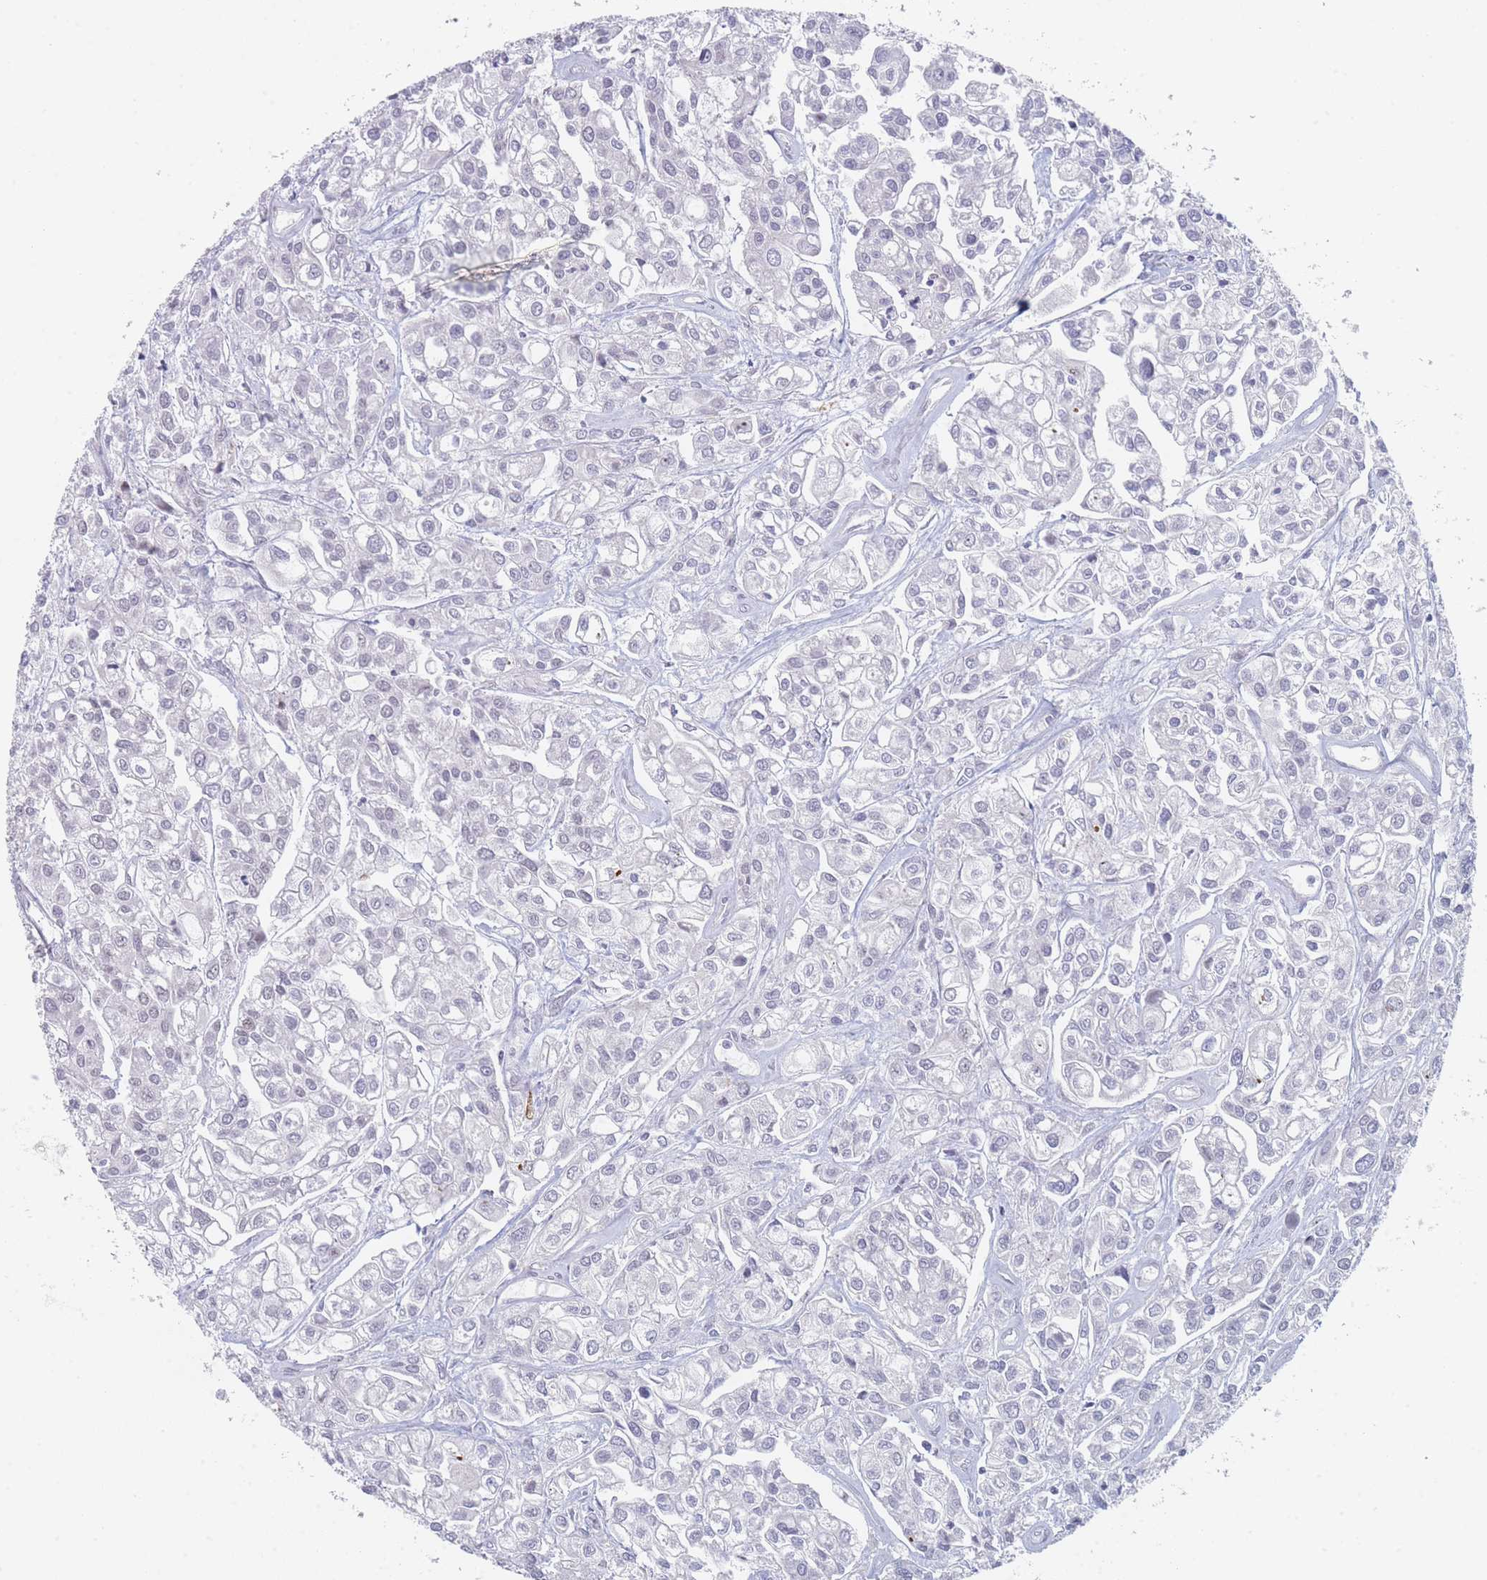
{"staining": {"intensity": "negative", "quantity": "none", "location": "none"}, "tissue": "urothelial cancer", "cell_type": "Tumor cells", "image_type": "cancer", "snomed": [{"axis": "morphology", "description": "Urothelial carcinoma, High grade"}, {"axis": "topography", "description": "Urinary bladder"}], "caption": "Tumor cells show no significant protein staining in urothelial carcinoma (high-grade).", "gene": "RNF8", "patient": {"sex": "male", "age": 67}}